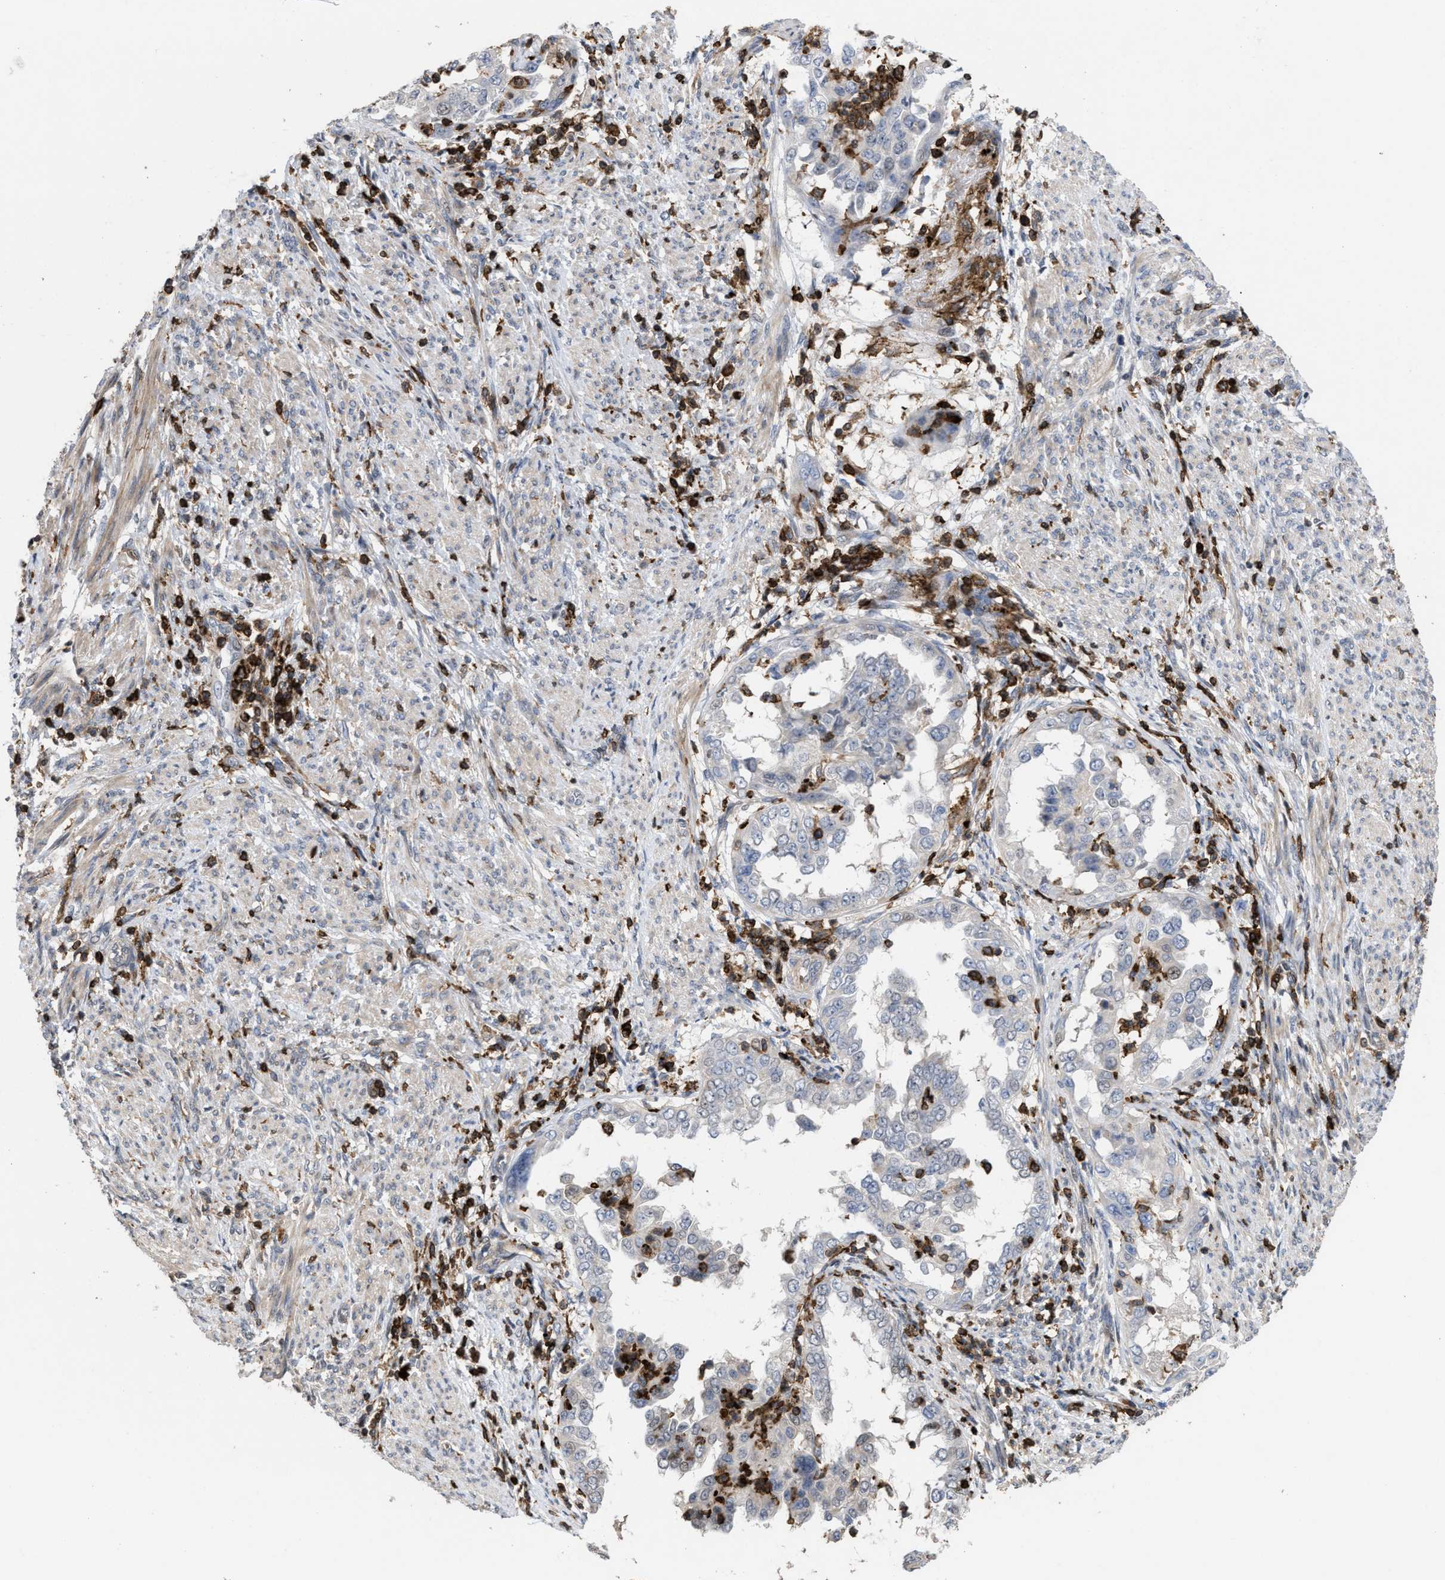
{"staining": {"intensity": "negative", "quantity": "none", "location": "none"}, "tissue": "endometrial cancer", "cell_type": "Tumor cells", "image_type": "cancer", "snomed": [{"axis": "morphology", "description": "Adenocarcinoma, NOS"}, {"axis": "topography", "description": "Endometrium"}], "caption": "The photomicrograph displays no significant expression in tumor cells of endometrial cancer (adenocarcinoma).", "gene": "PTPRE", "patient": {"sex": "female", "age": 85}}